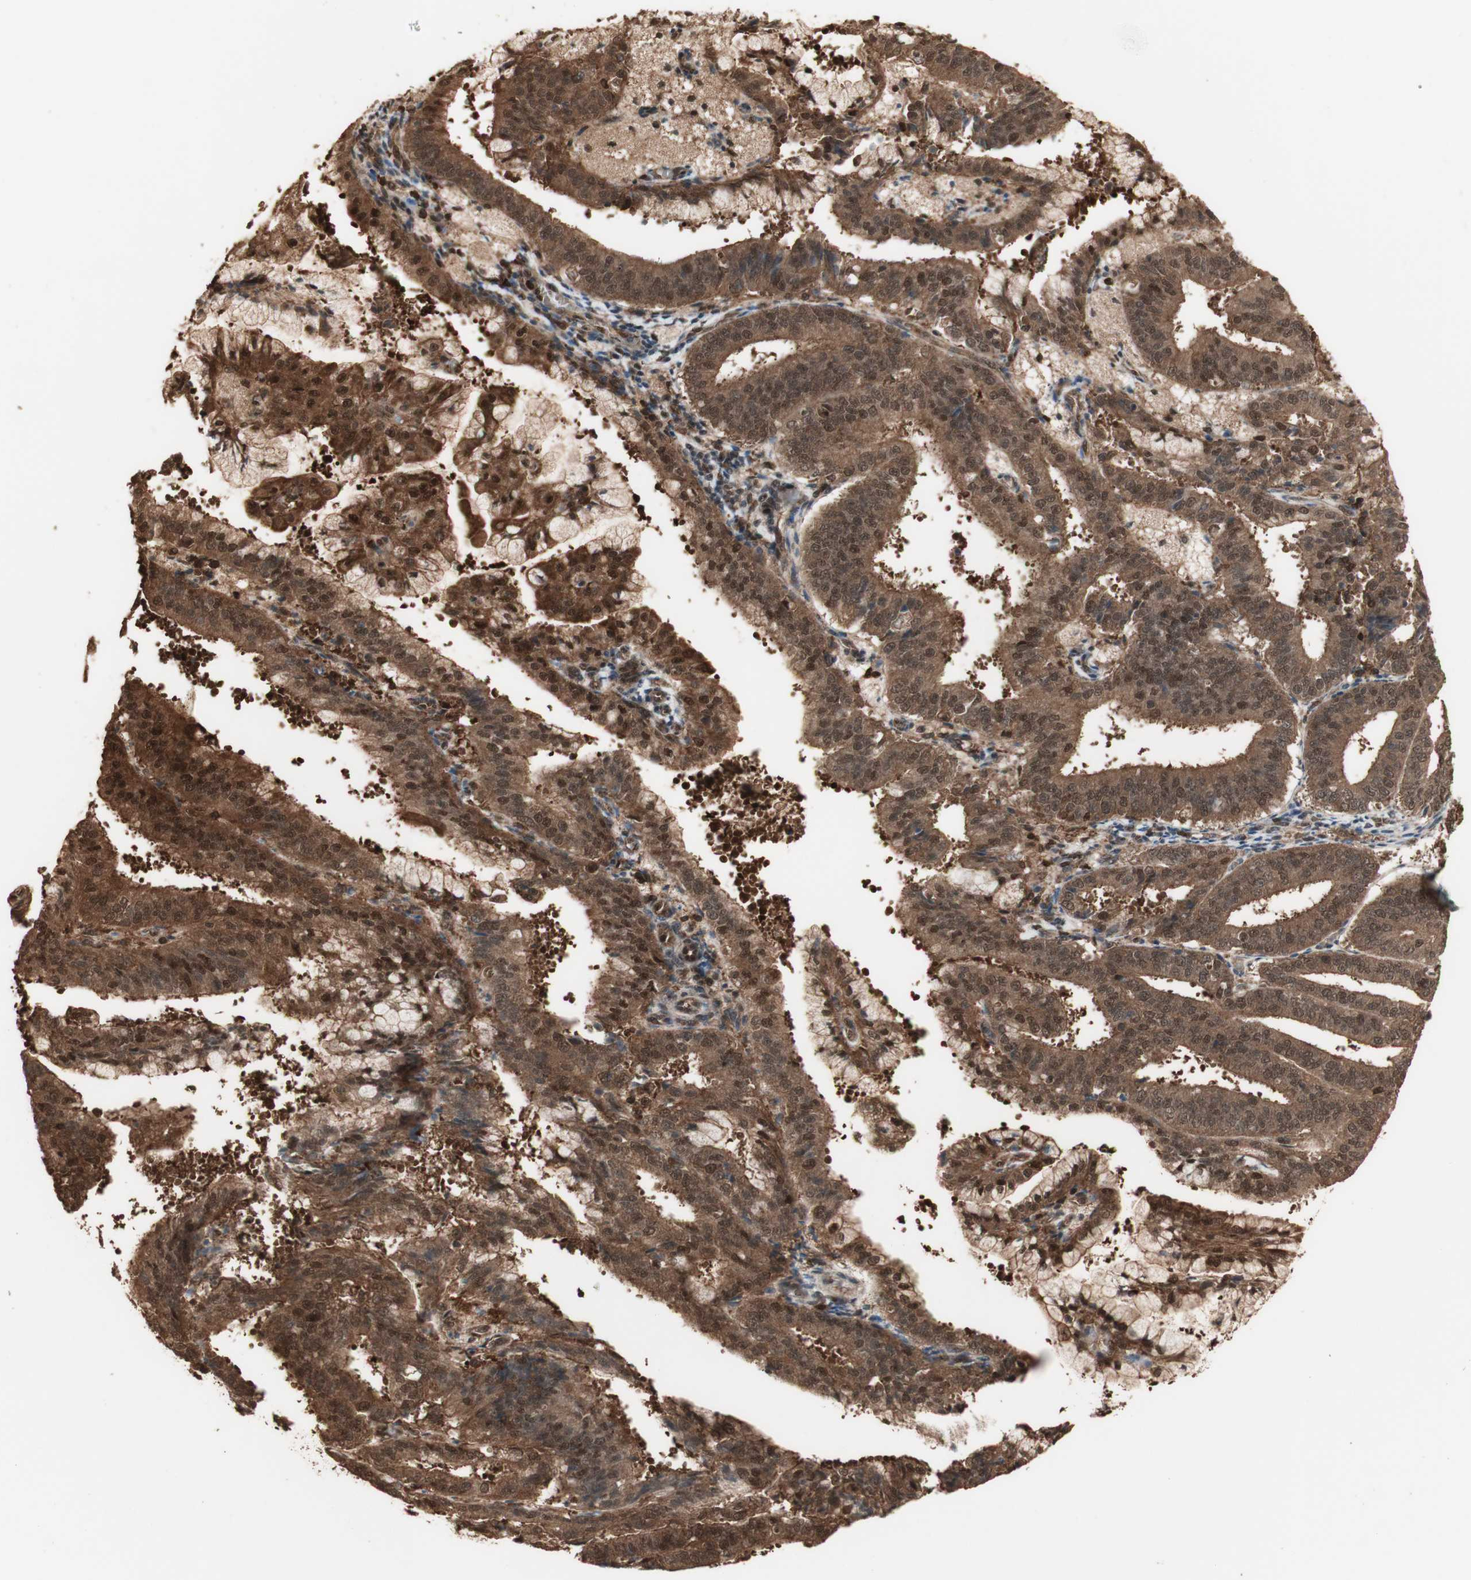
{"staining": {"intensity": "strong", "quantity": ">75%", "location": "cytoplasmic/membranous,nuclear"}, "tissue": "endometrial cancer", "cell_type": "Tumor cells", "image_type": "cancer", "snomed": [{"axis": "morphology", "description": "Adenocarcinoma, NOS"}, {"axis": "topography", "description": "Endometrium"}], "caption": "Endometrial cancer (adenocarcinoma) tissue exhibits strong cytoplasmic/membranous and nuclear staining in about >75% of tumor cells", "gene": "YWHAB", "patient": {"sex": "female", "age": 63}}